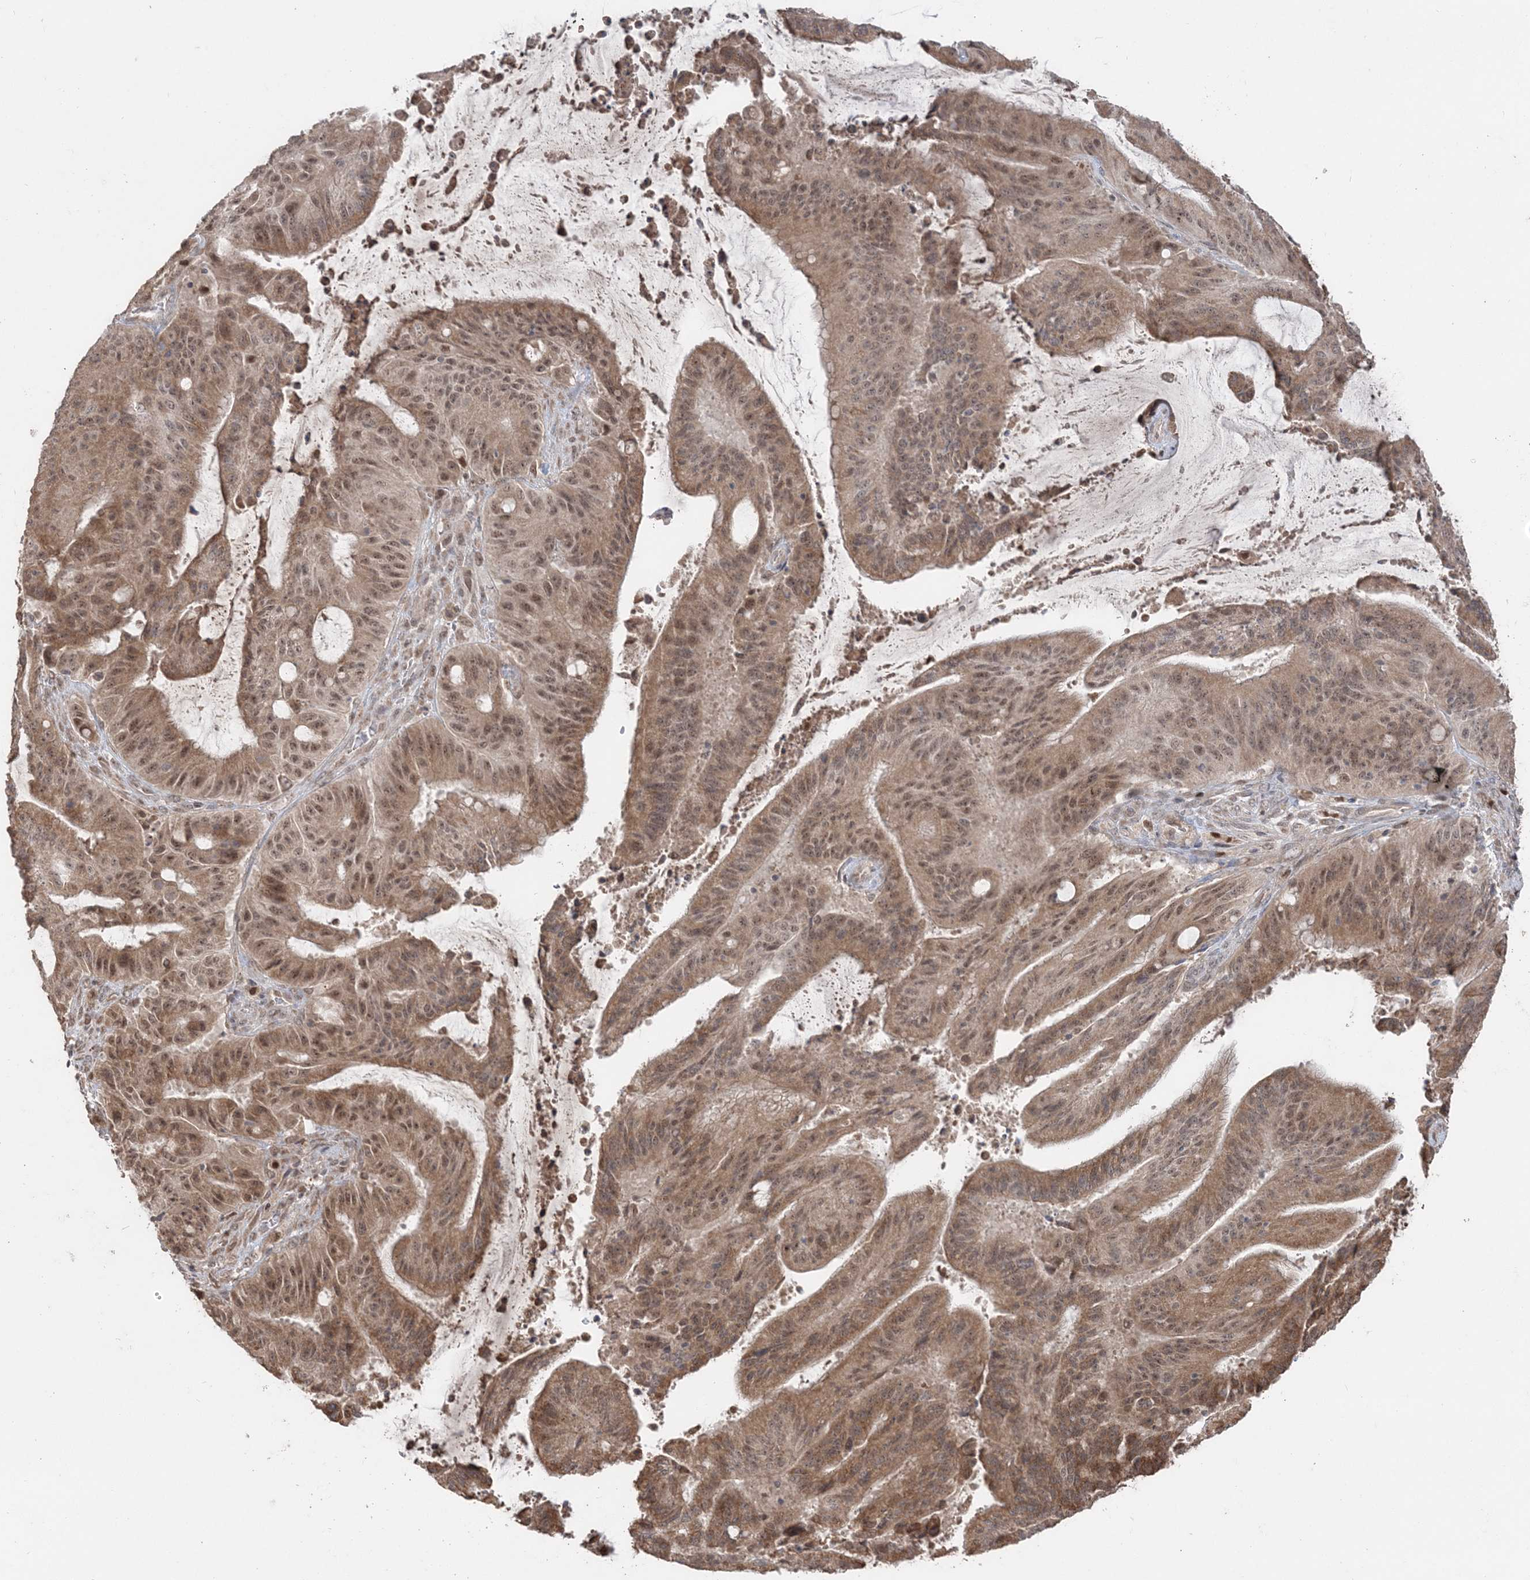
{"staining": {"intensity": "moderate", "quantity": ">75%", "location": "cytoplasmic/membranous,nuclear"}, "tissue": "liver cancer", "cell_type": "Tumor cells", "image_type": "cancer", "snomed": [{"axis": "morphology", "description": "Normal tissue, NOS"}, {"axis": "morphology", "description": "Cholangiocarcinoma"}, {"axis": "topography", "description": "Liver"}, {"axis": "topography", "description": "Peripheral nerve tissue"}], "caption": "A photomicrograph of human liver cancer stained for a protein demonstrates moderate cytoplasmic/membranous and nuclear brown staining in tumor cells.", "gene": "SLU7", "patient": {"sex": "female", "age": 73}}